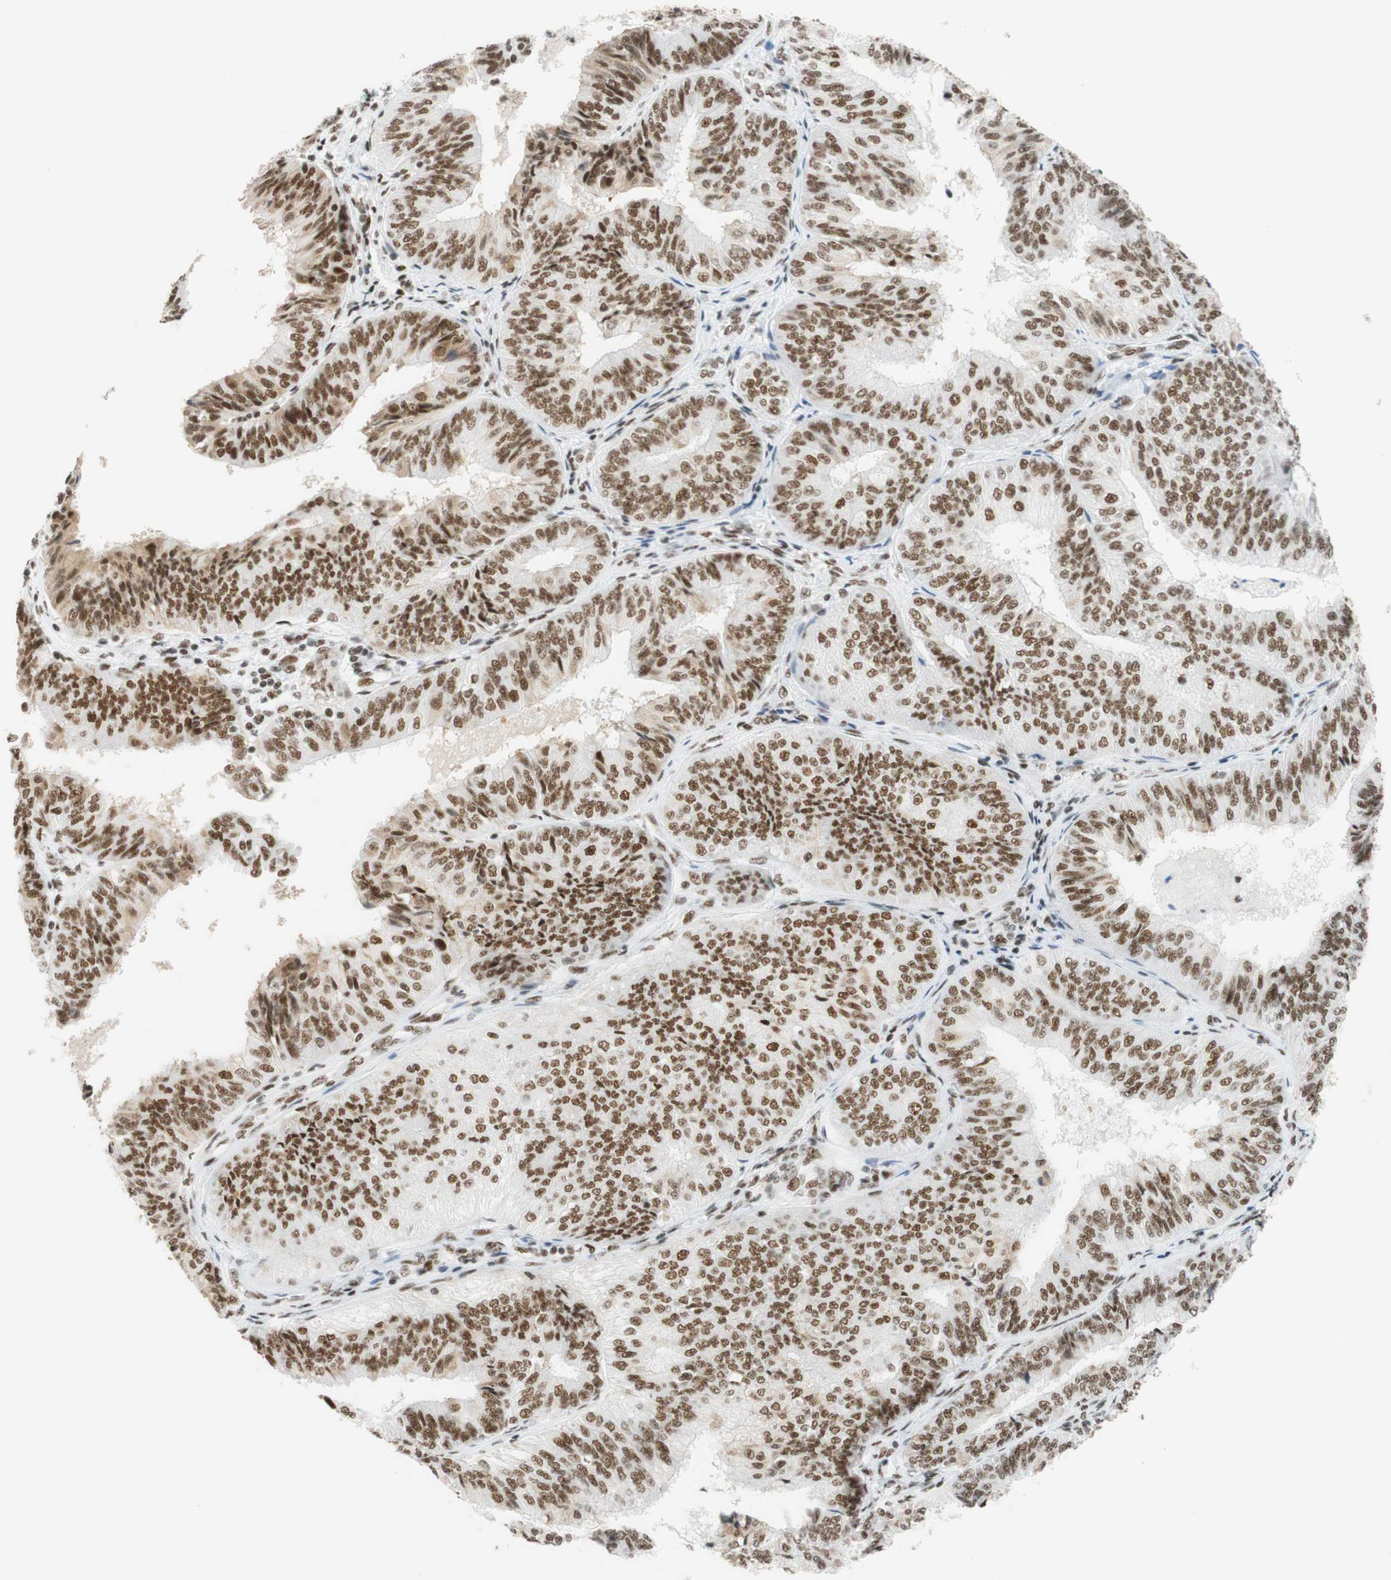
{"staining": {"intensity": "moderate", "quantity": ">75%", "location": "nuclear"}, "tissue": "endometrial cancer", "cell_type": "Tumor cells", "image_type": "cancer", "snomed": [{"axis": "morphology", "description": "Adenocarcinoma, NOS"}, {"axis": "topography", "description": "Endometrium"}], "caption": "Immunohistochemical staining of endometrial cancer (adenocarcinoma) displays medium levels of moderate nuclear protein staining in about >75% of tumor cells.", "gene": "RNF20", "patient": {"sex": "female", "age": 58}}